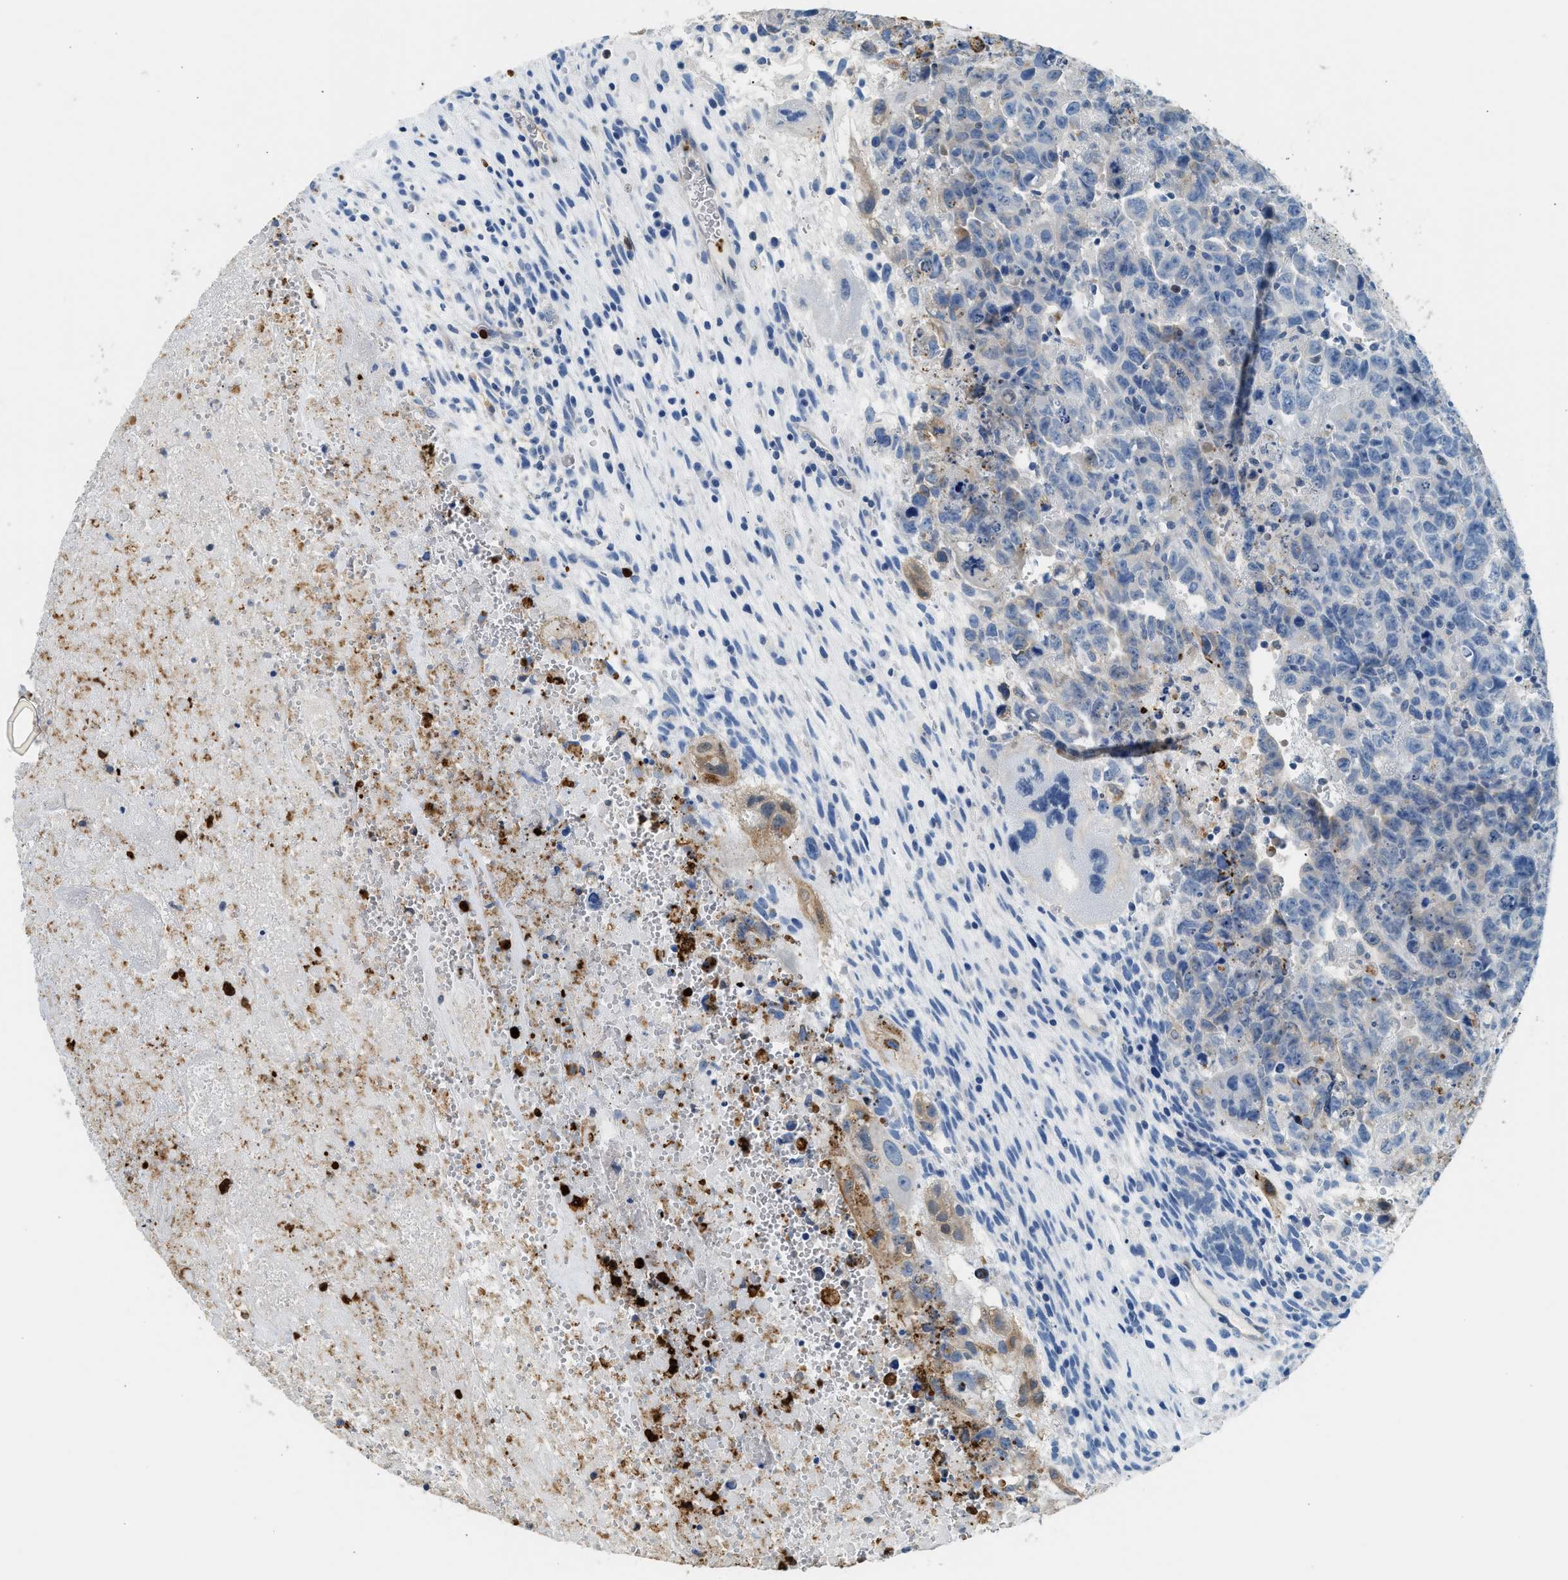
{"staining": {"intensity": "moderate", "quantity": "<25%", "location": "cytoplasmic/membranous"}, "tissue": "testis cancer", "cell_type": "Tumor cells", "image_type": "cancer", "snomed": [{"axis": "morphology", "description": "Carcinoma, Embryonal, NOS"}, {"axis": "topography", "description": "Testis"}], "caption": "Human embryonal carcinoma (testis) stained for a protein (brown) exhibits moderate cytoplasmic/membranous positive staining in approximately <25% of tumor cells.", "gene": "ANXA3", "patient": {"sex": "male", "age": 28}}